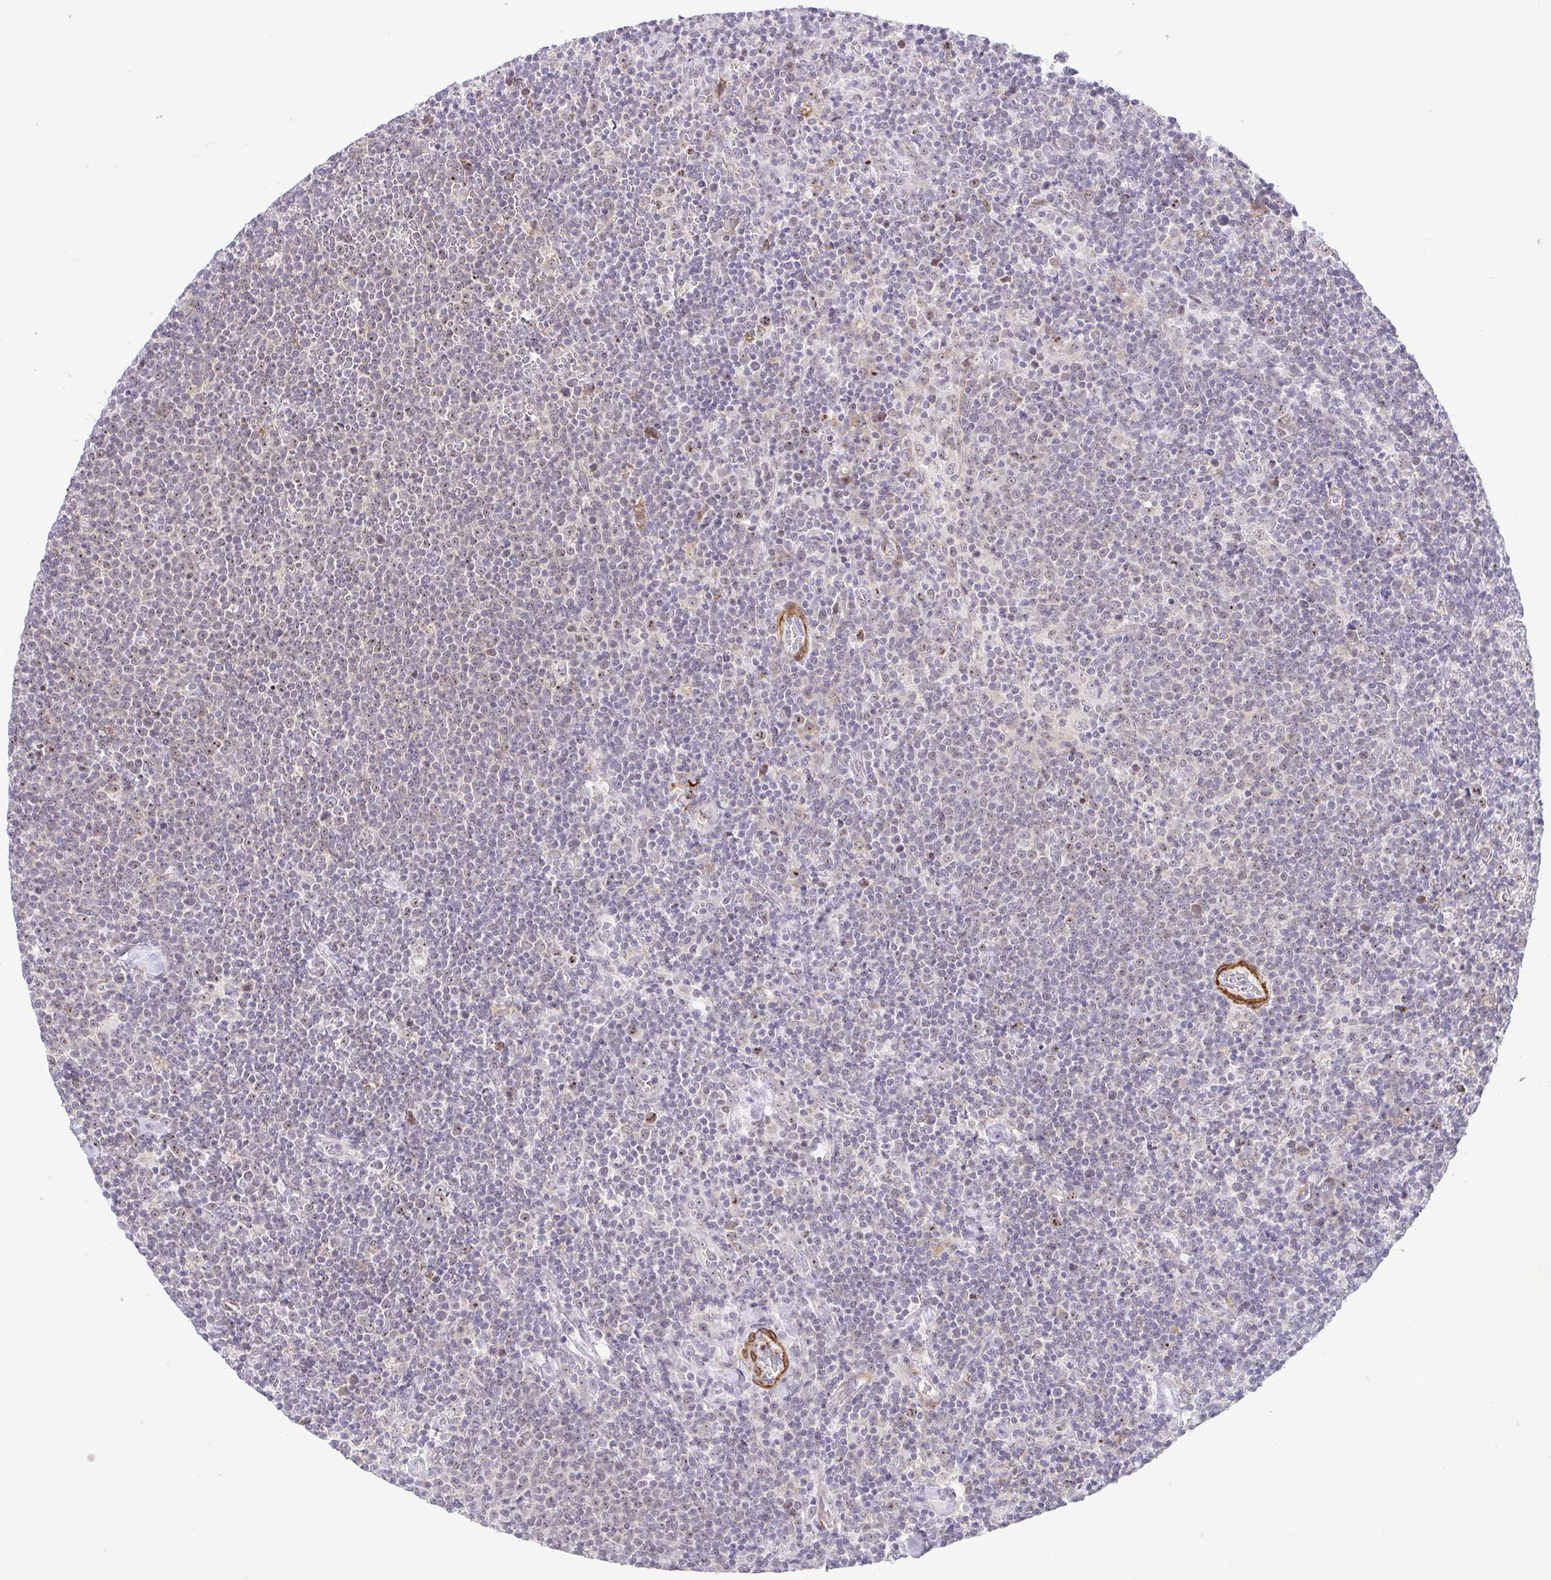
{"staining": {"intensity": "negative", "quantity": "none", "location": "none"}, "tissue": "lymphoma", "cell_type": "Tumor cells", "image_type": "cancer", "snomed": [{"axis": "morphology", "description": "Malignant lymphoma, non-Hodgkin's type, High grade"}, {"axis": "topography", "description": "Lymph node"}], "caption": "The histopathology image demonstrates no significant expression in tumor cells of high-grade malignant lymphoma, non-Hodgkin's type.", "gene": "RSL24D1", "patient": {"sex": "male", "age": 61}}